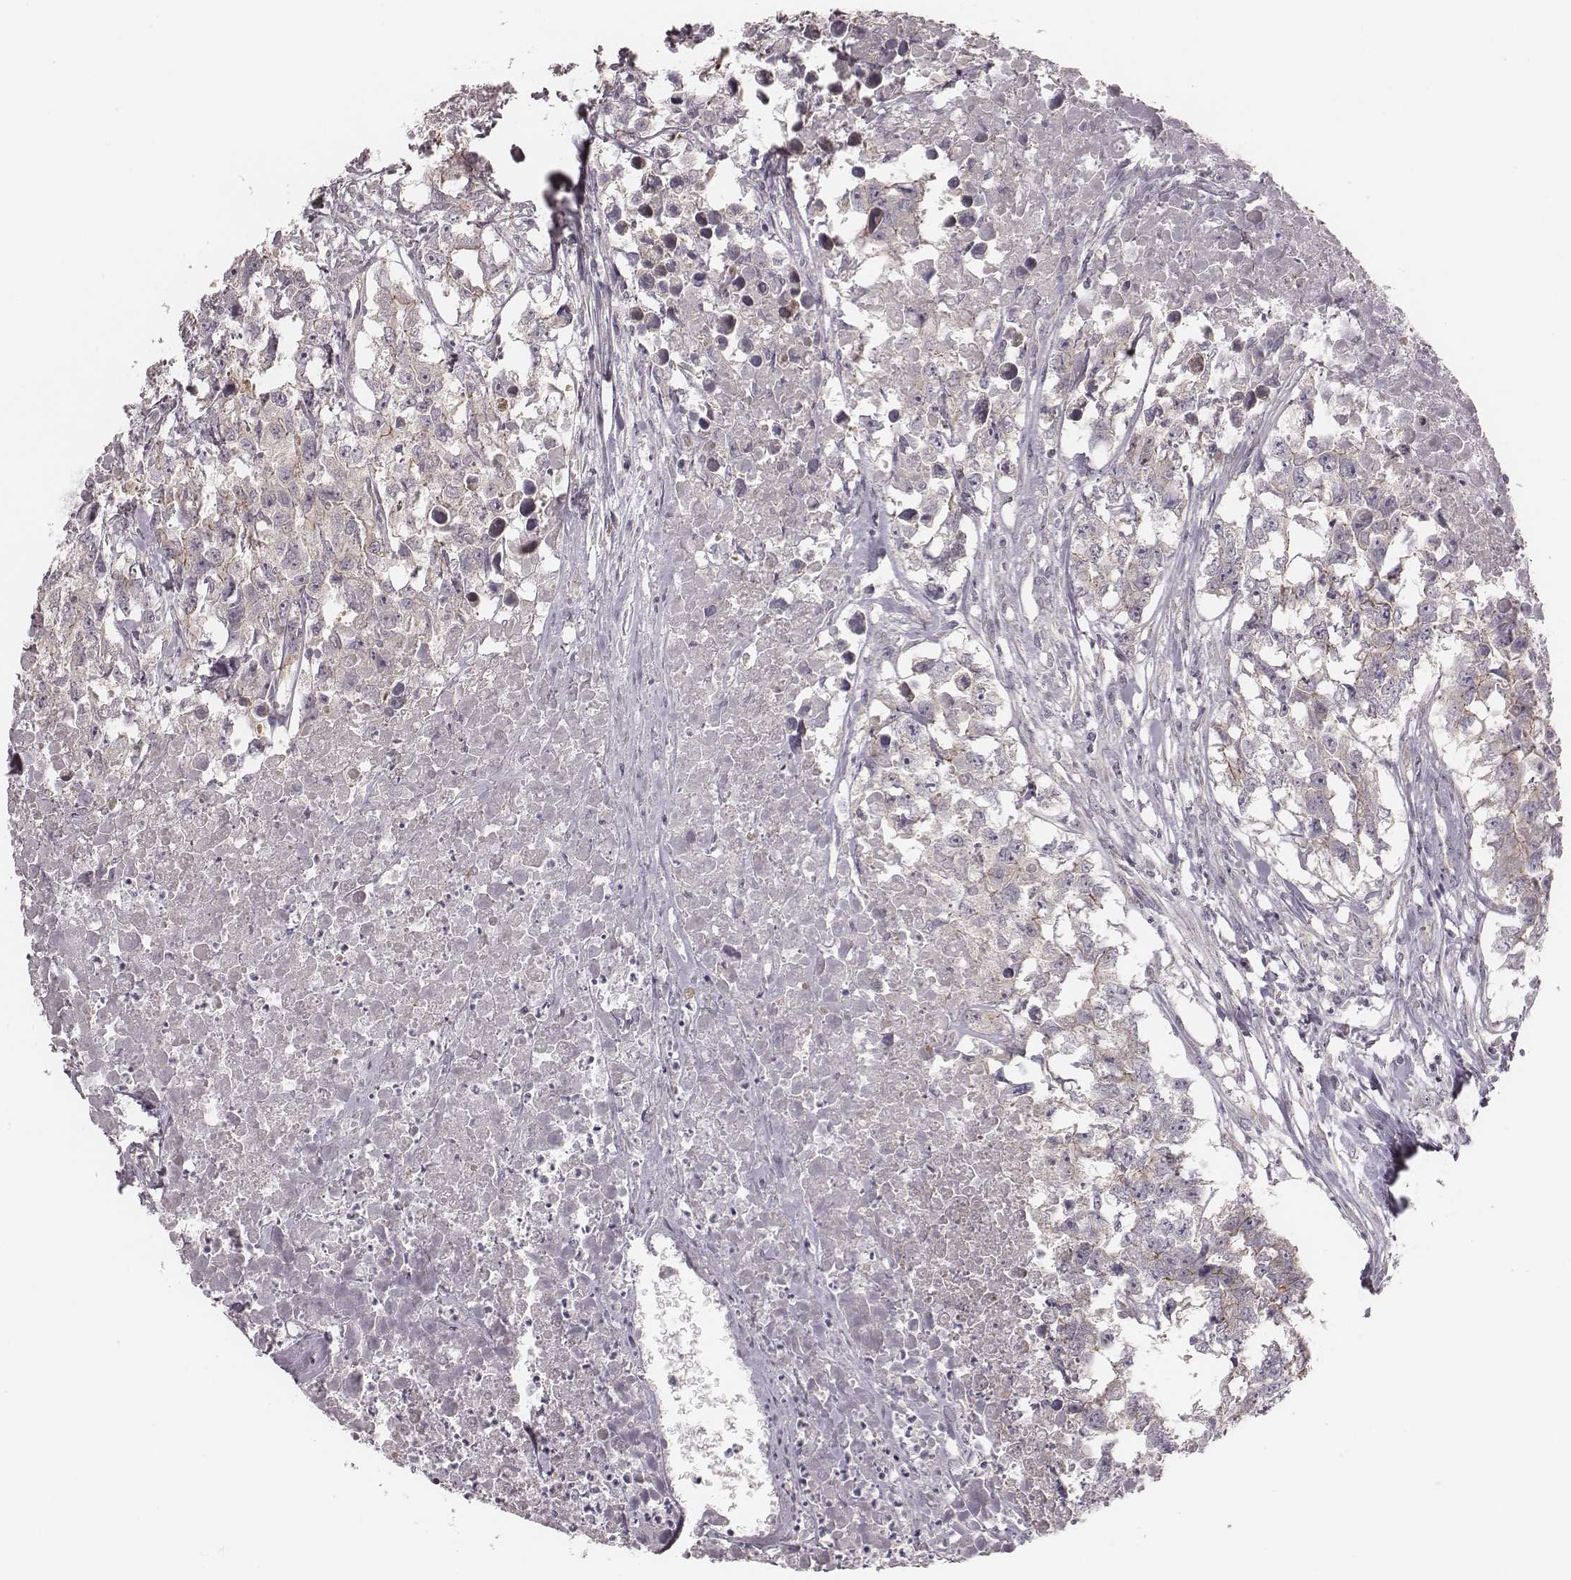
{"staining": {"intensity": "negative", "quantity": "none", "location": "none"}, "tissue": "testis cancer", "cell_type": "Tumor cells", "image_type": "cancer", "snomed": [{"axis": "morphology", "description": "Carcinoma, Embryonal, NOS"}, {"axis": "morphology", "description": "Teratoma, malignant, NOS"}, {"axis": "topography", "description": "Testis"}], "caption": "Immunohistochemistry (IHC) of human embryonal carcinoma (testis) reveals no expression in tumor cells.", "gene": "TDRD5", "patient": {"sex": "male", "age": 44}}